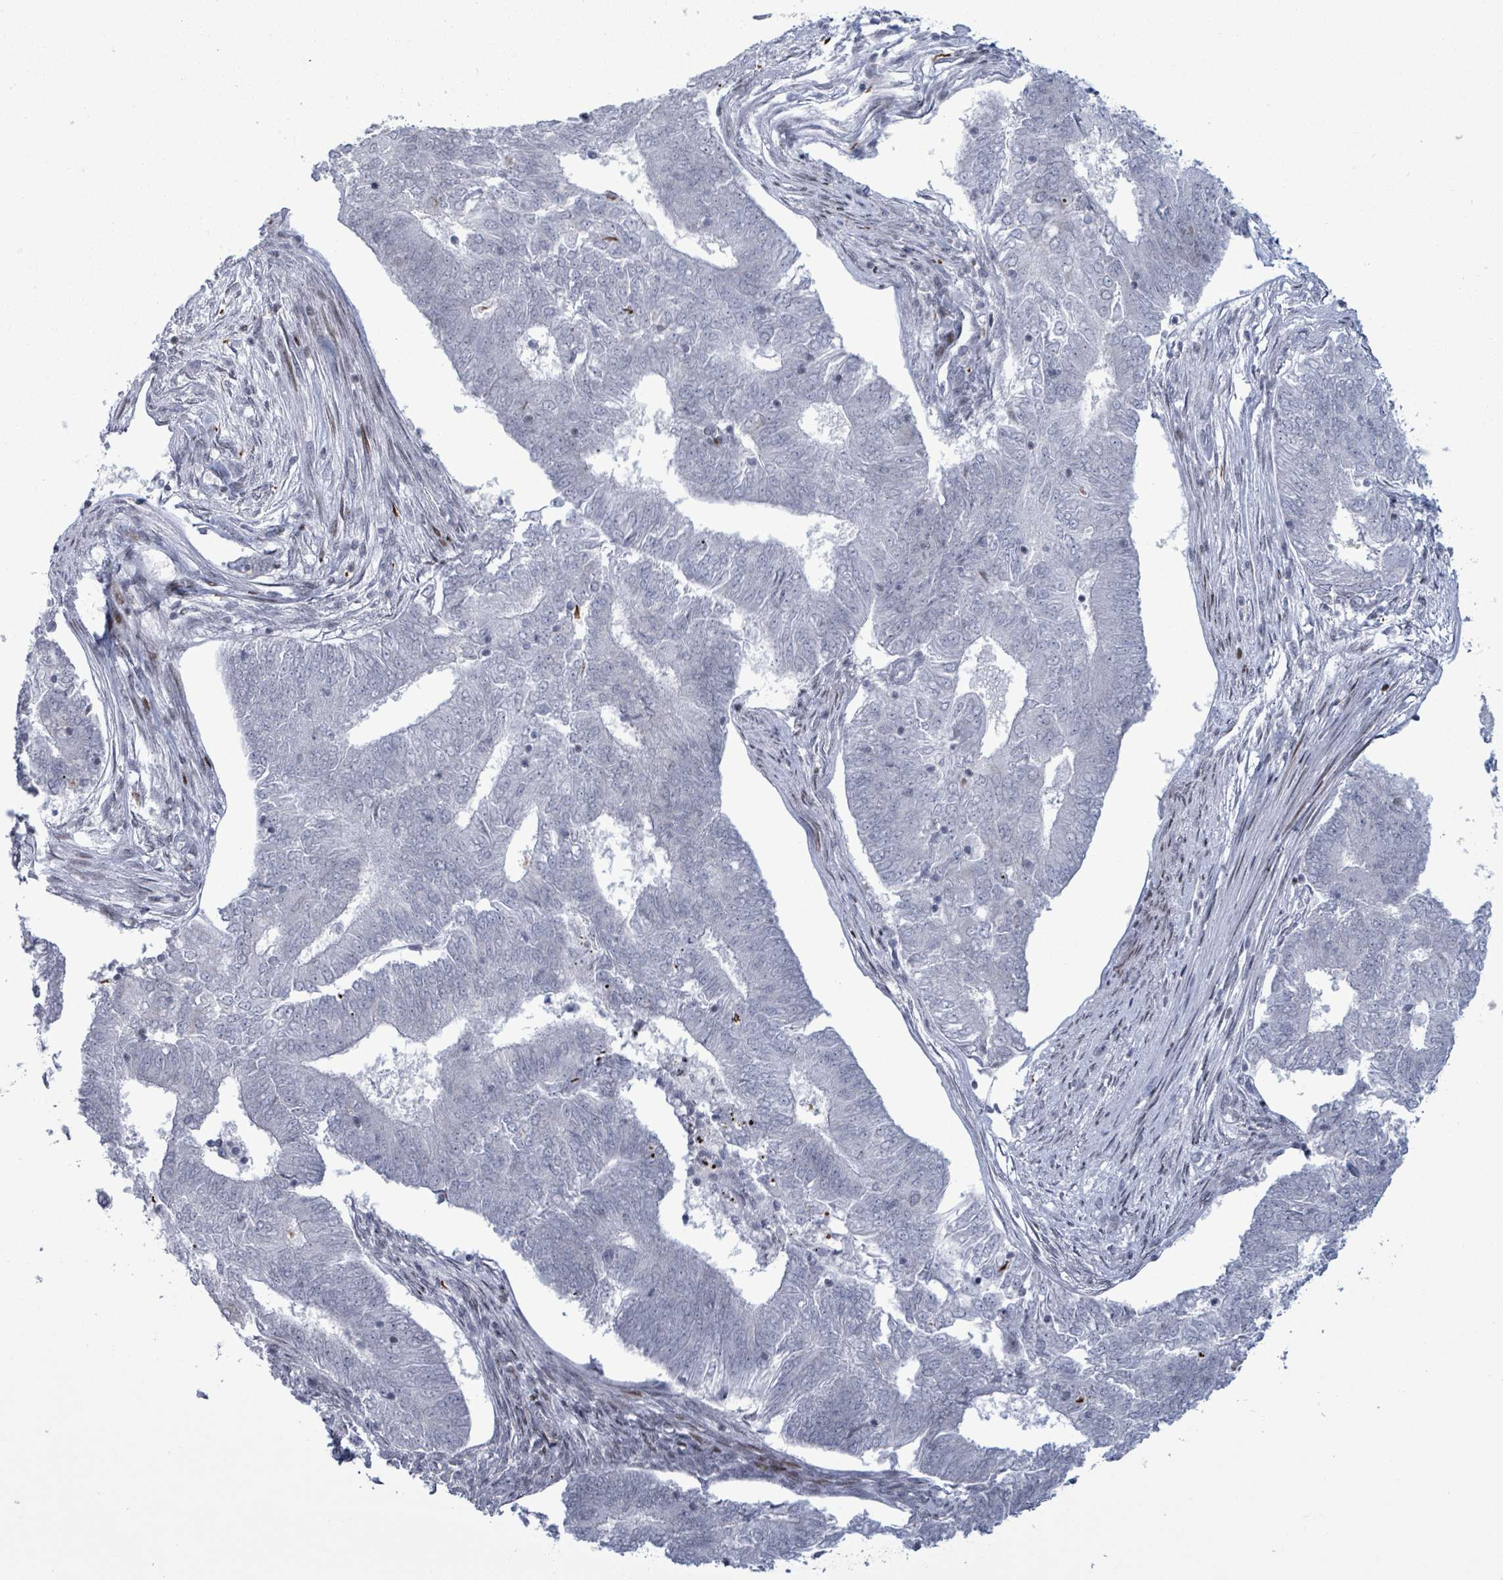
{"staining": {"intensity": "negative", "quantity": "none", "location": "none"}, "tissue": "endometrial cancer", "cell_type": "Tumor cells", "image_type": "cancer", "snomed": [{"axis": "morphology", "description": "Adenocarcinoma, NOS"}, {"axis": "topography", "description": "Endometrium"}], "caption": "This photomicrograph is of endometrial adenocarcinoma stained with immunohistochemistry to label a protein in brown with the nuclei are counter-stained blue. There is no expression in tumor cells.", "gene": "FNDC4", "patient": {"sex": "female", "age": 62}}